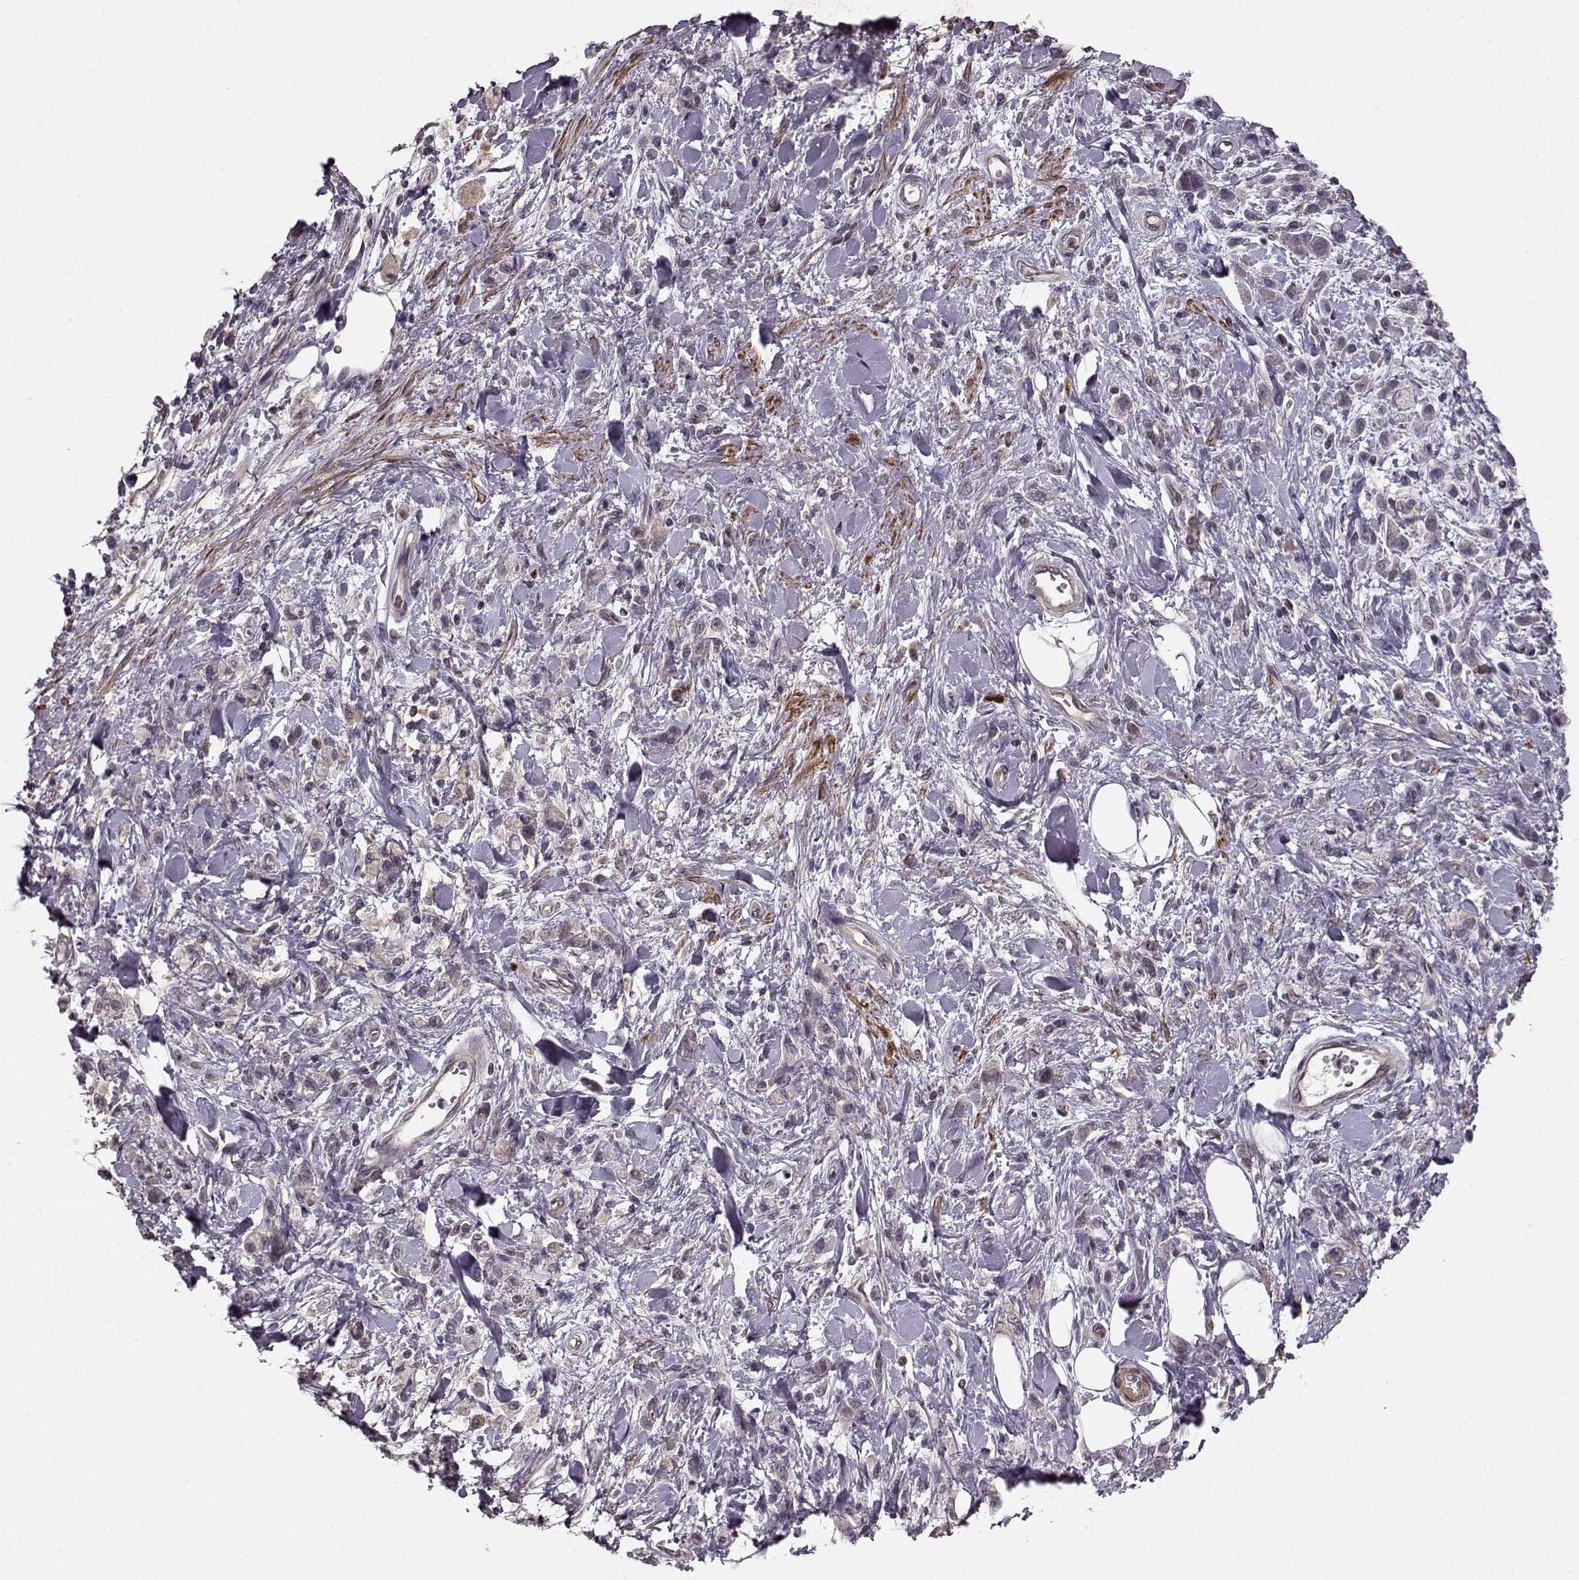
{"staining": {"intensity": "negative", "quantity": "none", "location": "none"}, "tissue": "stomach cancer", "cell_type": "Tumor cells", "image_type": "cancer", "snomed": [{"axis": "morphology", "description": "Adenocarcinoma, NOS"}, {"axis": "topography", "description": "Stomach"}], "caption": "There is no significant staining in tumor cells of stomach cancer.", "gene": "SLAIN2", "patient": {"sex": "male", "age": 77}}